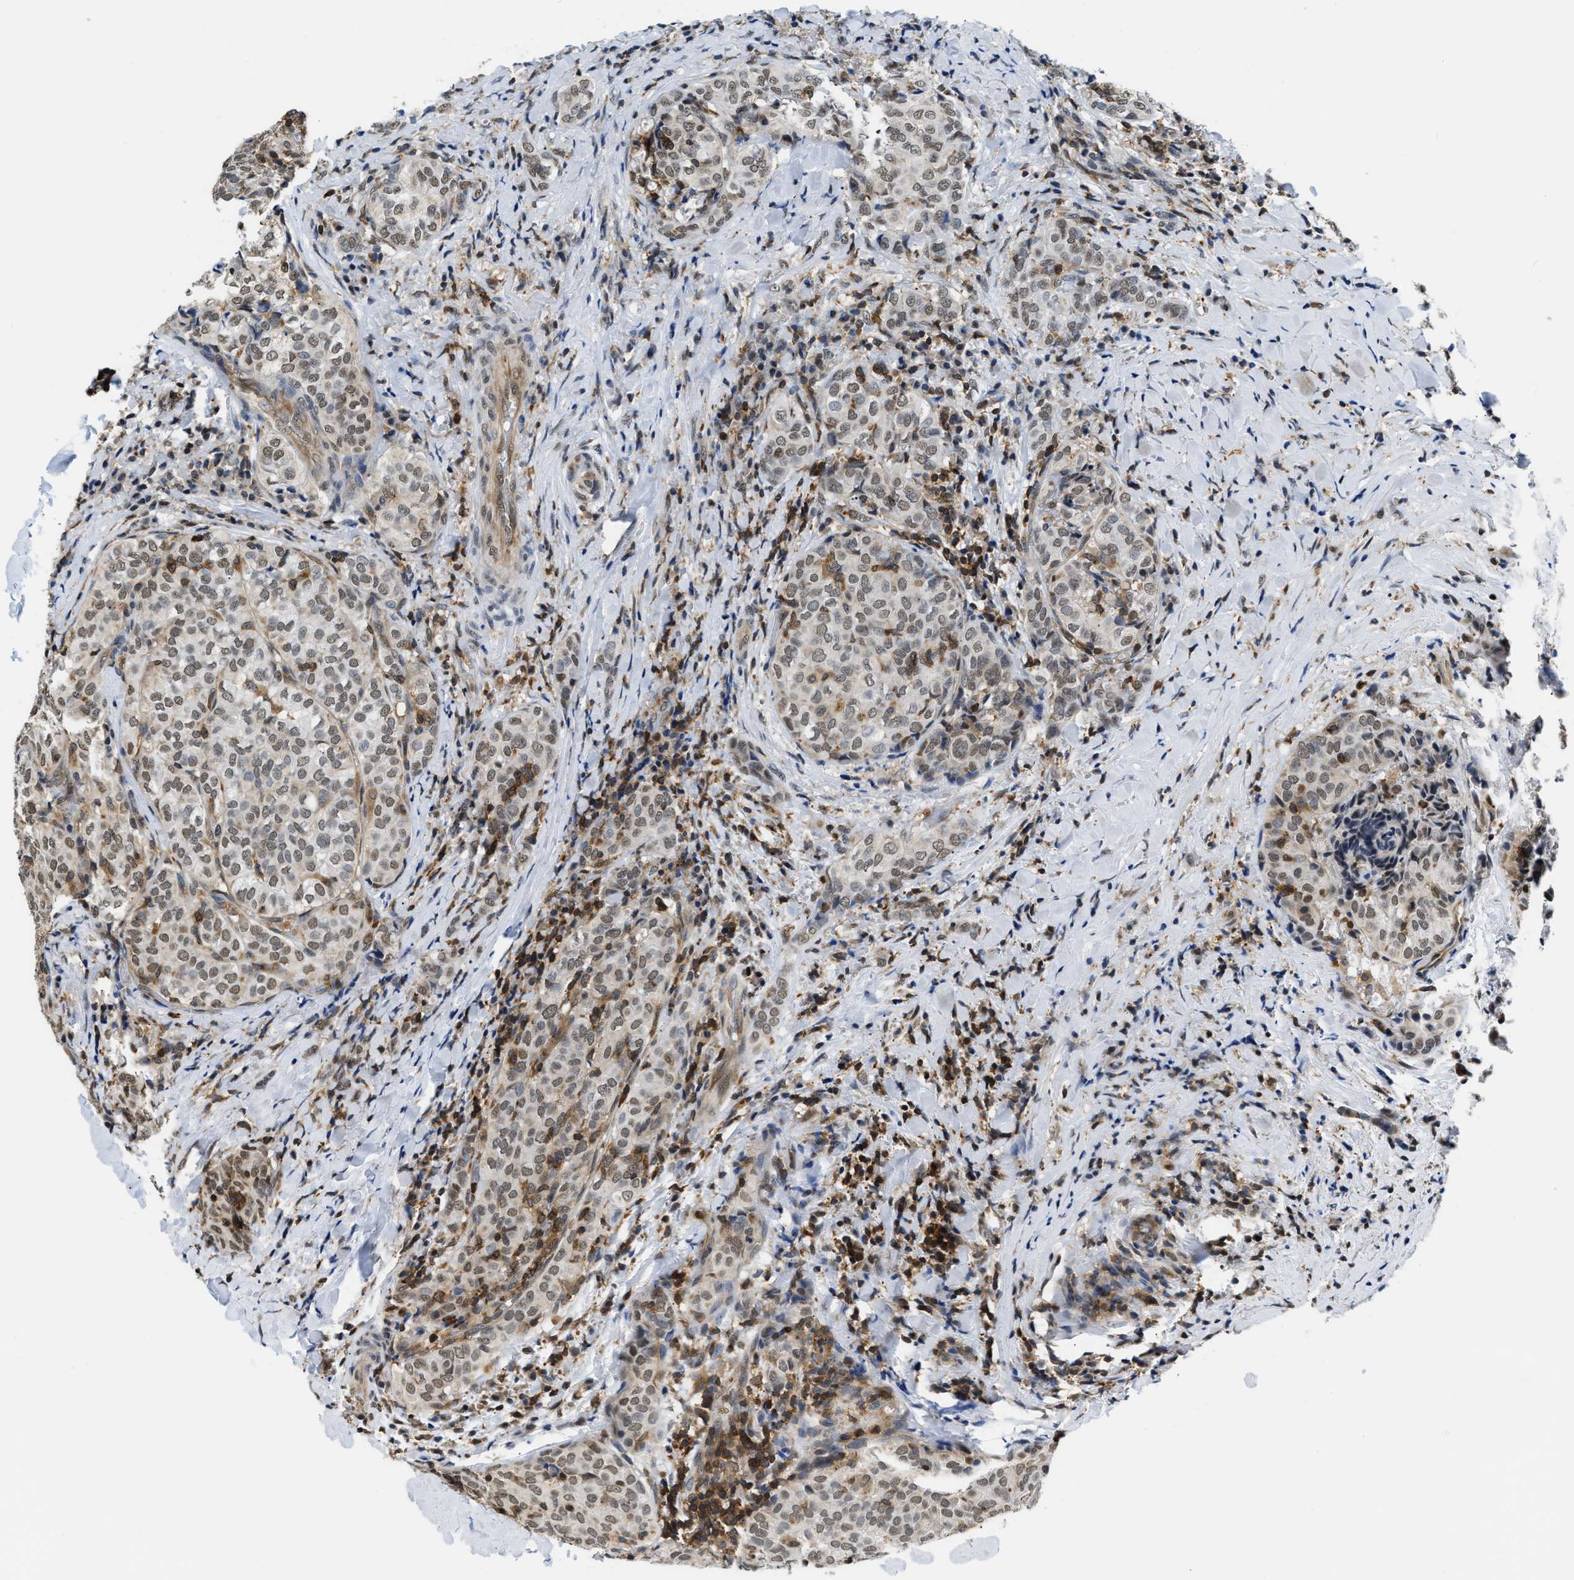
{"staining": {"intensity": "weak", "quantity": "25%-75%", "location": "cytoplasmic/membranous,nuclear"}, "tissue": "thyroid cancer", "cell_type": "Tumor cells", "image_type": "cancer", "snomed": [{"axis": "morphology", "description": "Normal tissue, NOS"}, {"axis": "morphology", "description": "Papillary adenocarcinoma, NOS"}, {"axis": "topography", "description": "Thyroid gland"}], "caption": "About 25%-75% of tumor cells in thyroid cancer display weak cytoplasmic/membranous and nuclear protein positivity as visualized by brown immunohistochemical staining.", "gene": "STK10", "patient": {"sex": "female", "age": 30}}